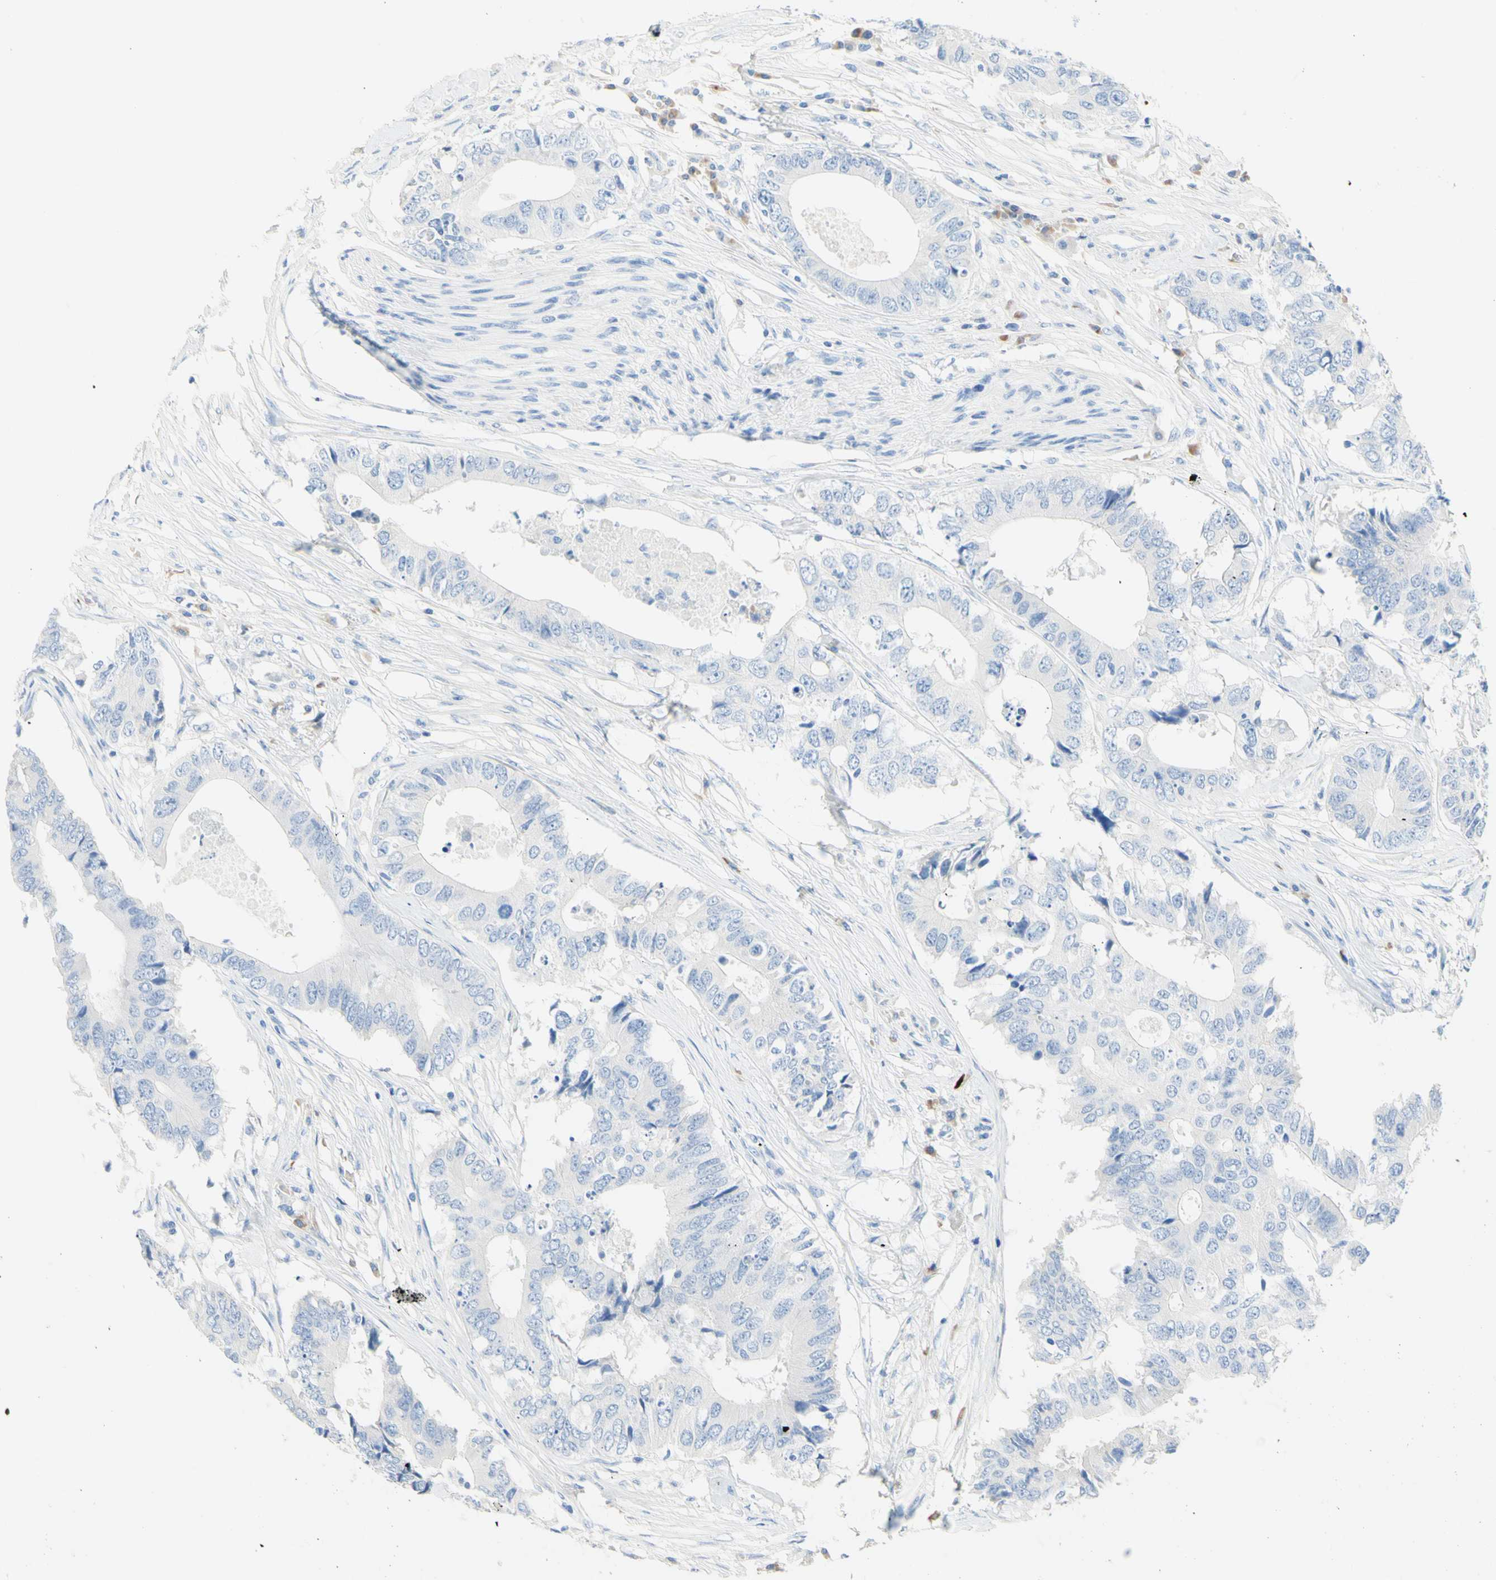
{"staining": {"intensity": "negative", "quantity": "none", "location": "none"}, "tissue": "colorectal cancer", "cell_type": "Tumor cells", "image_type": "cancer", "snomed": [{"axis": "morphology", "description": "Adenocarcinoma, NOS"}, {"axis": "topography", "description": "Colon"}], "caption": "Histopathology image shows no significant protein positivity in tumor cells of adenocarcinoma (colorectal).", "gene": "IL6ST", "patient": {"sex": "male", "age": 71}}